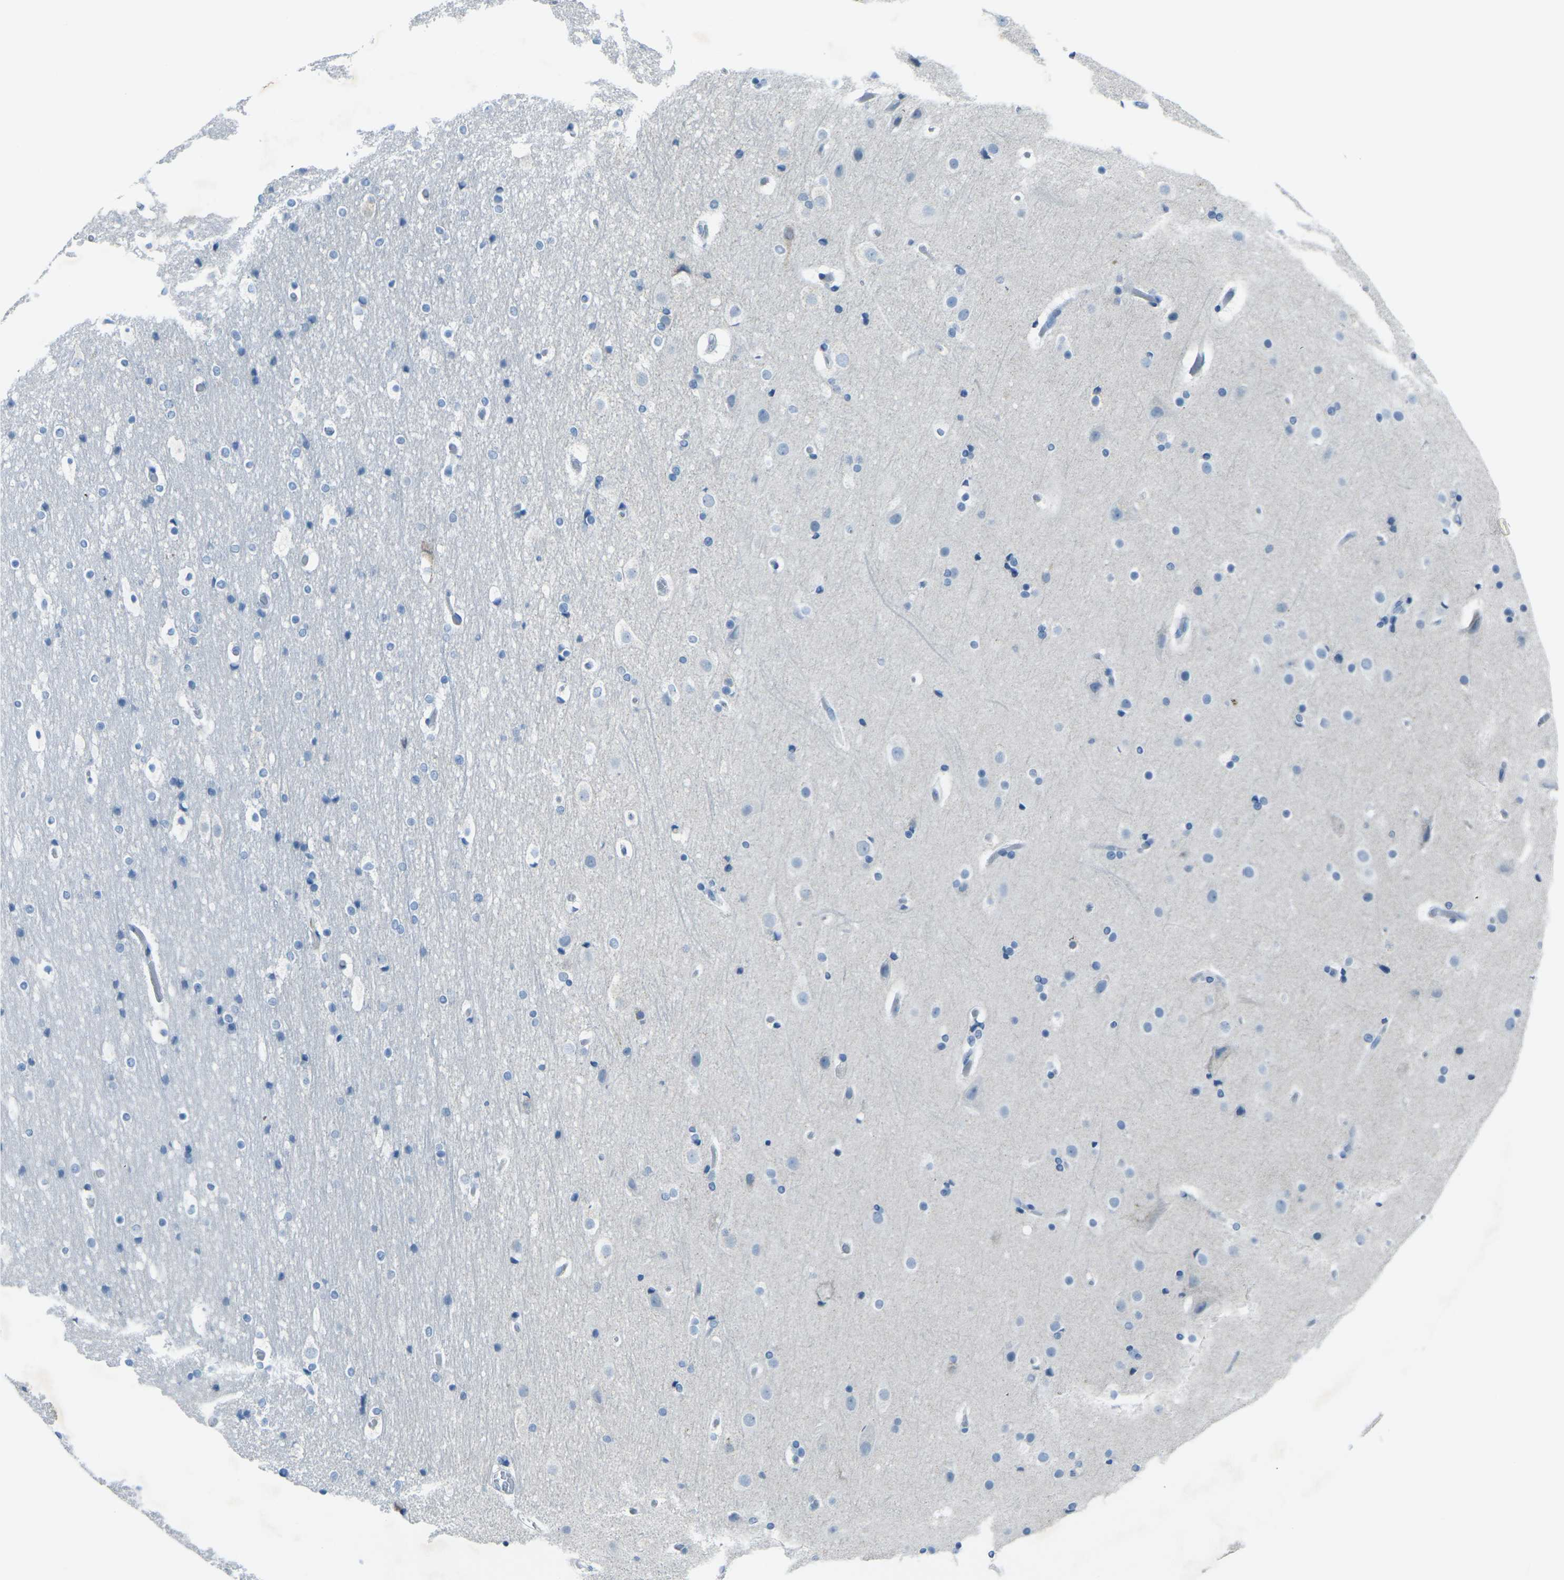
{"staining": {"intensity": "negative", "quantity": "none", "location": "none"}, "tissue": "cerebral cortex", "cell_type": "Endothelial cells", "image_type": "normal", "snomed": [{"axis": "morphology", "description": "Normal tissue, NOS"}, {"axis": "topography", "description": "Cerebral cortex"}], "caption": "Immunohistochemistry histopathology image of normal cerebral cortex stained for a protein (brown), which reveals no staining in endothelial cells.", "gene": "ANKRD46", "patient": {"sex": "male", "age": 57}}